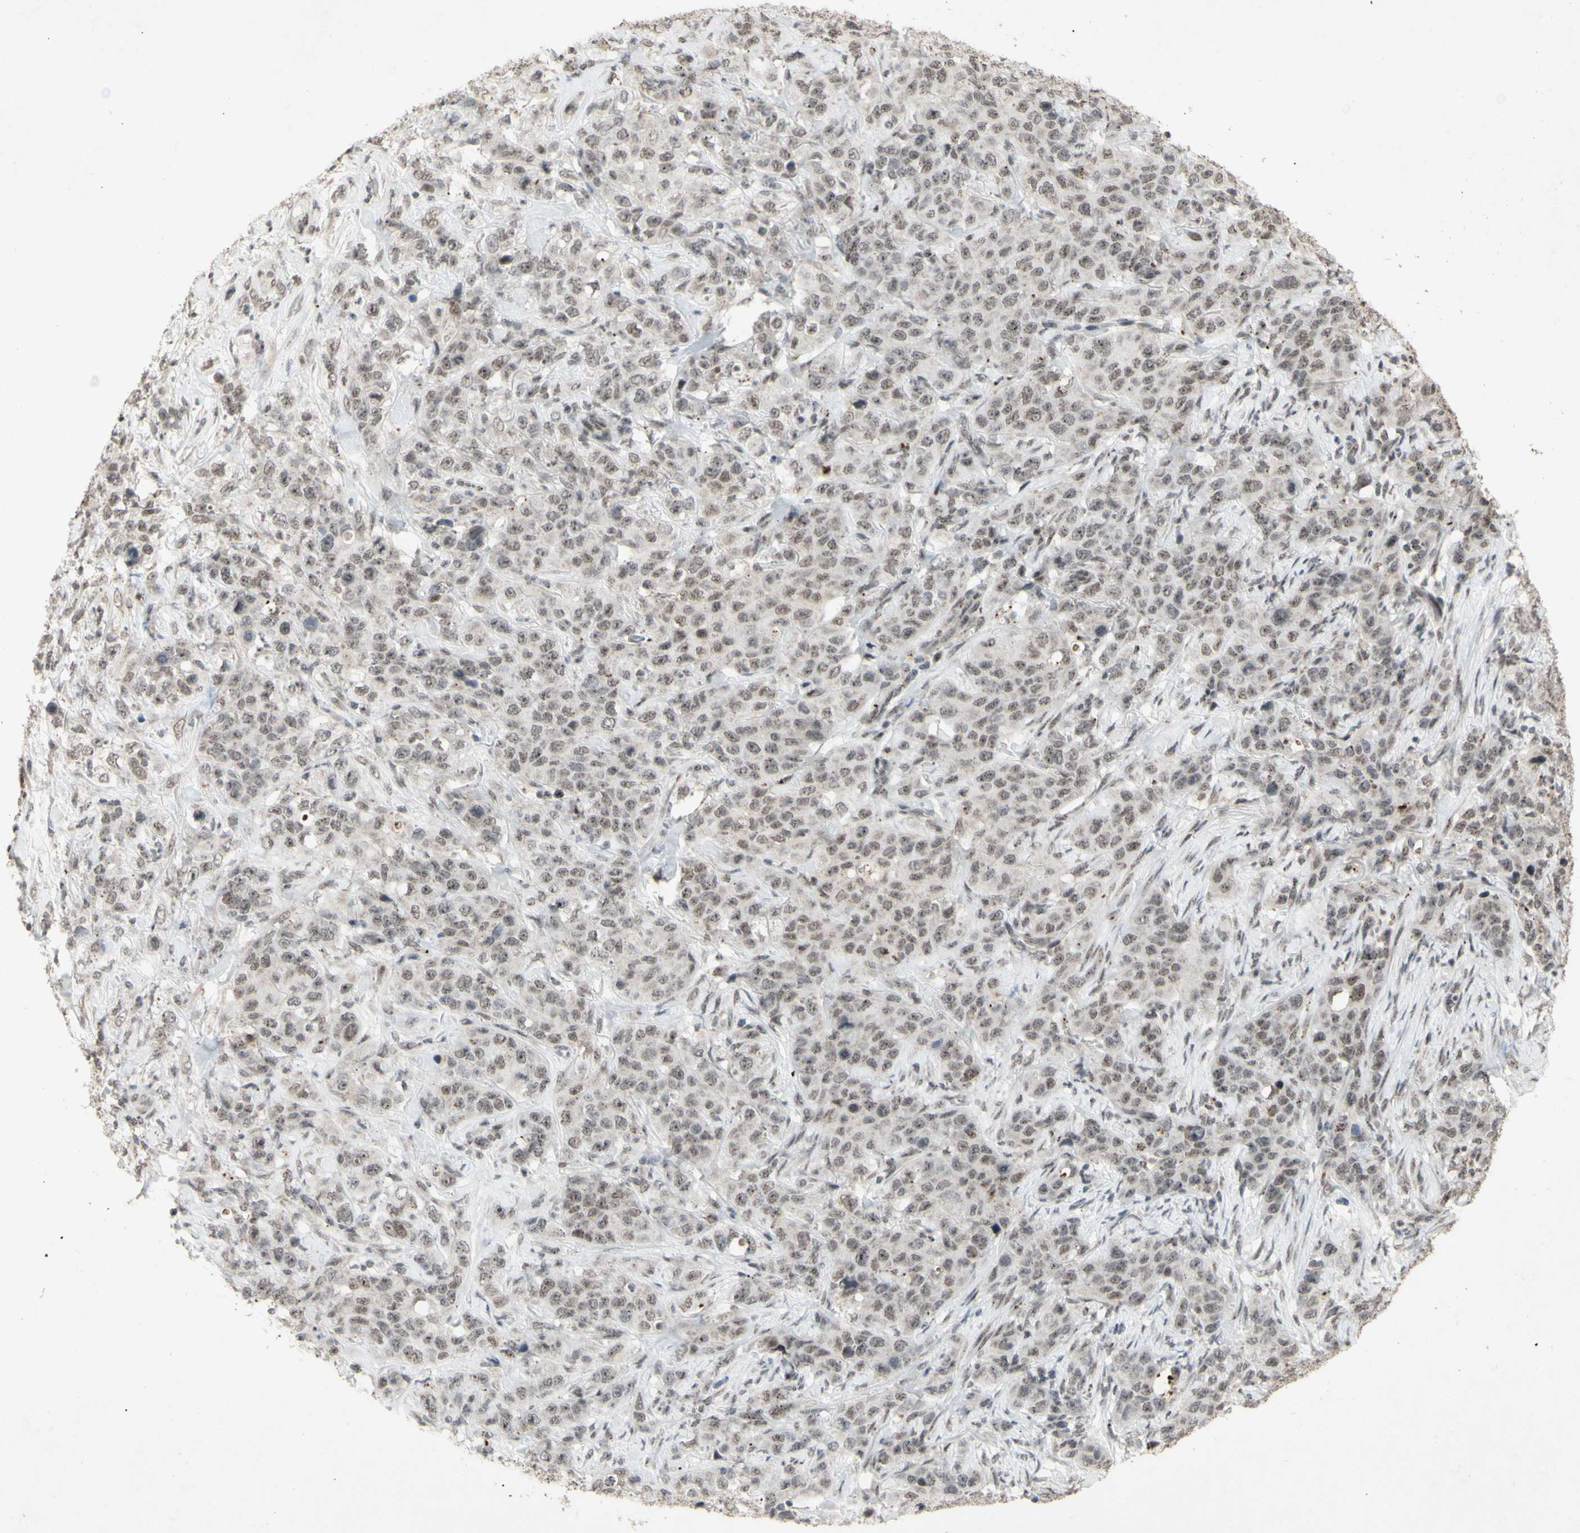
{"staining": {"intensity": "strong", "quantity": "25%-75%", "location": "nuclear"}, "tissue": "stomach cancer", "cell_type": "Tumor cells", "image_type": "cancer", "snomed": [{"axis": "morphology", "description": "Adenocarcinoma, NOS"}, {"axis": "topography", "description": "Stomach"}], "caption": "Stomach adenocarcinoma was stained to show a protein in brown. There is high levels of strong nuclear staining in approximately 25%-75% of tumor cells.", "gene": "CENPB", "patient": {"sex": "male", "age": 48}}